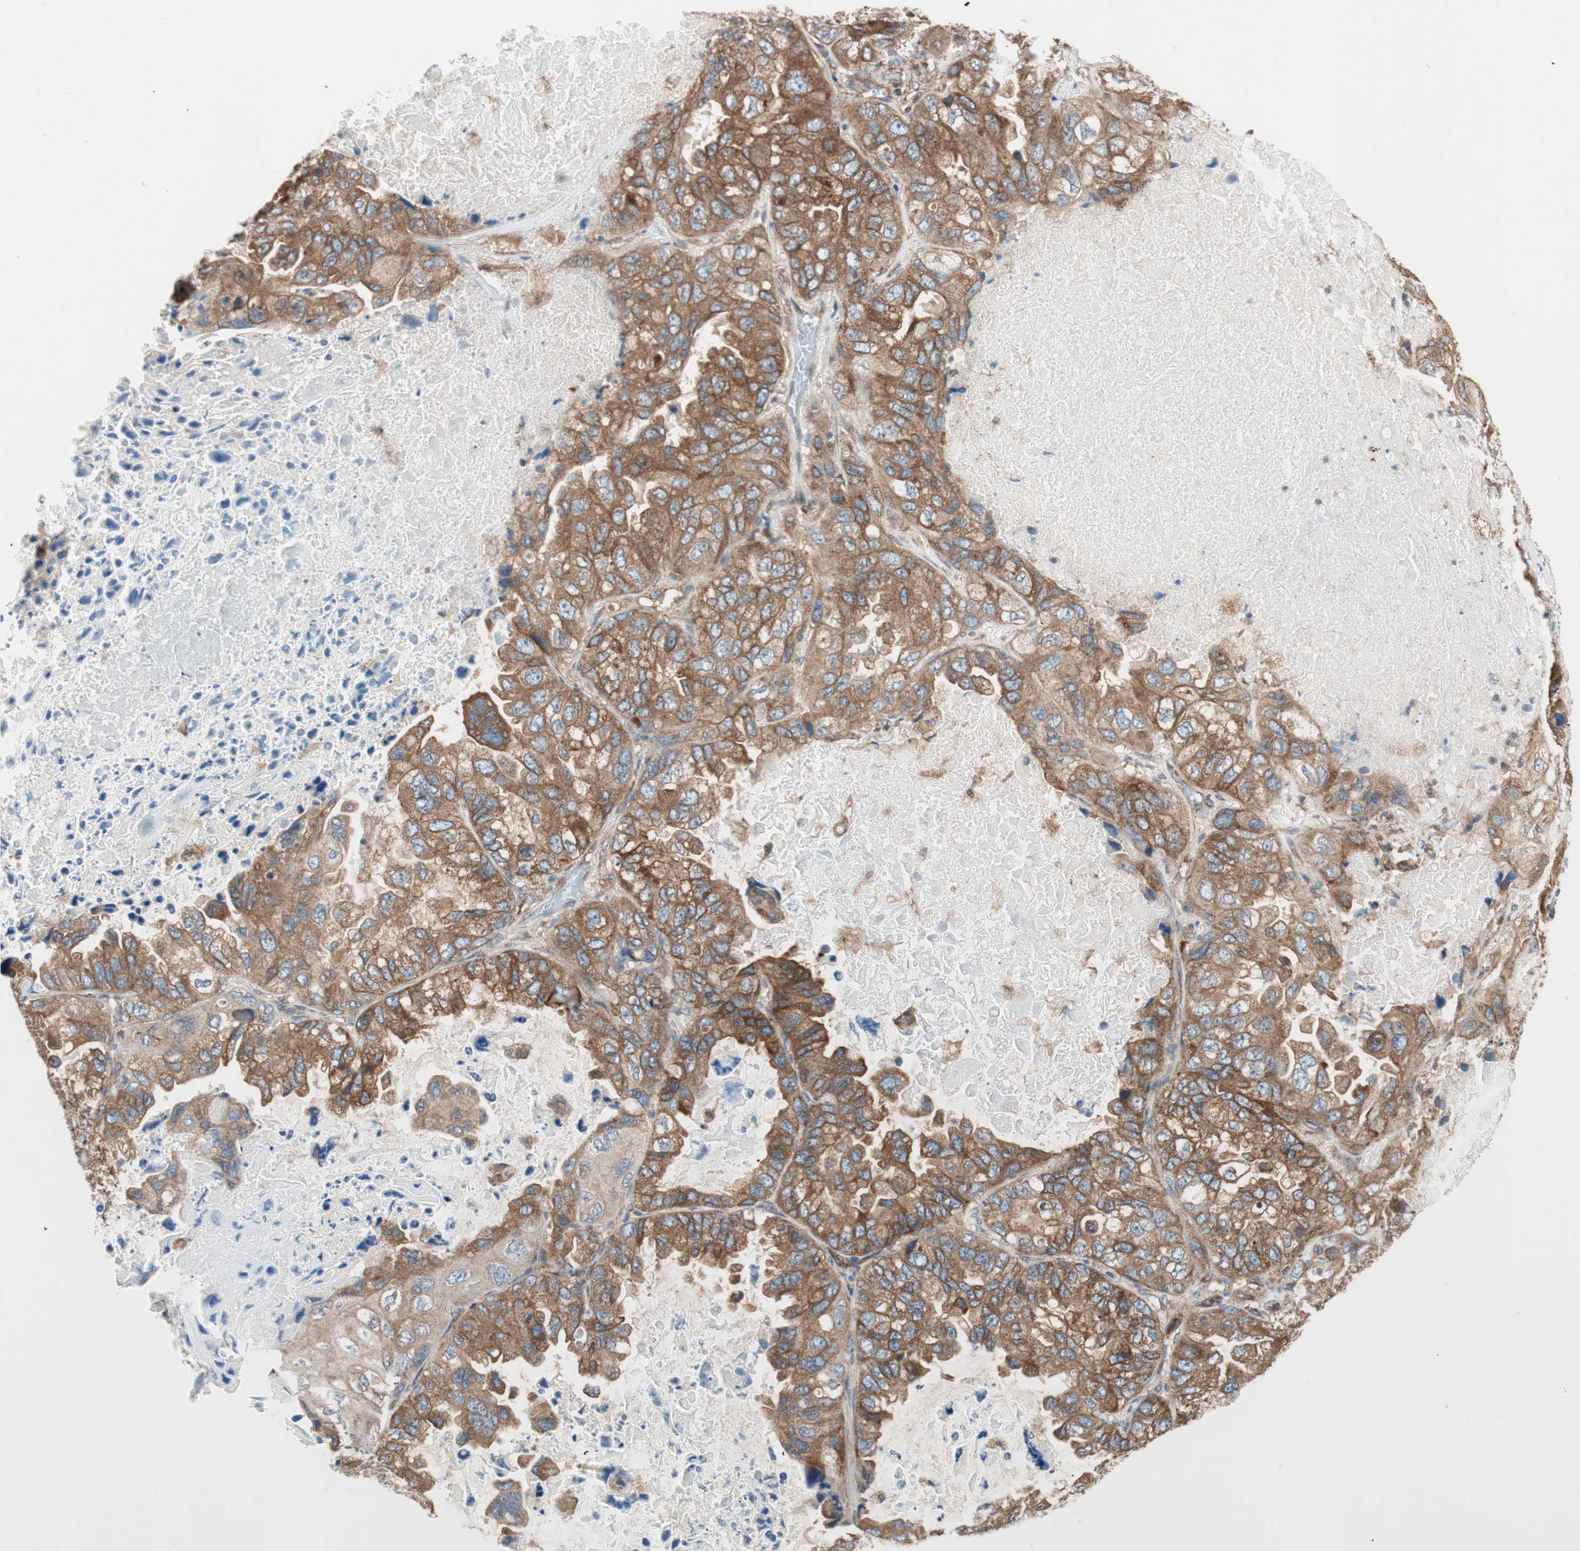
{"staining": {"intensity": "moderate", "quantity": ">75%", "location": "cytoplasmic/membranous"}, "tissue": "lung cancer", "cell_type": "Tumor cells", "image_type": "cancer", "snomed": [{"axis": "morphology", "description": "Squamous cell carcinoma, NOS"}, {"axis": "topography", "description": "Lung"}], "caption": "A photomicrograph of lung squamous cell carcinoma stained for a protein exhibits moderate cytoplasmic/membranous brown staining in tumor cells.", "gene": "RAB5A", "patient": {"sex": "female", "age": 73}}